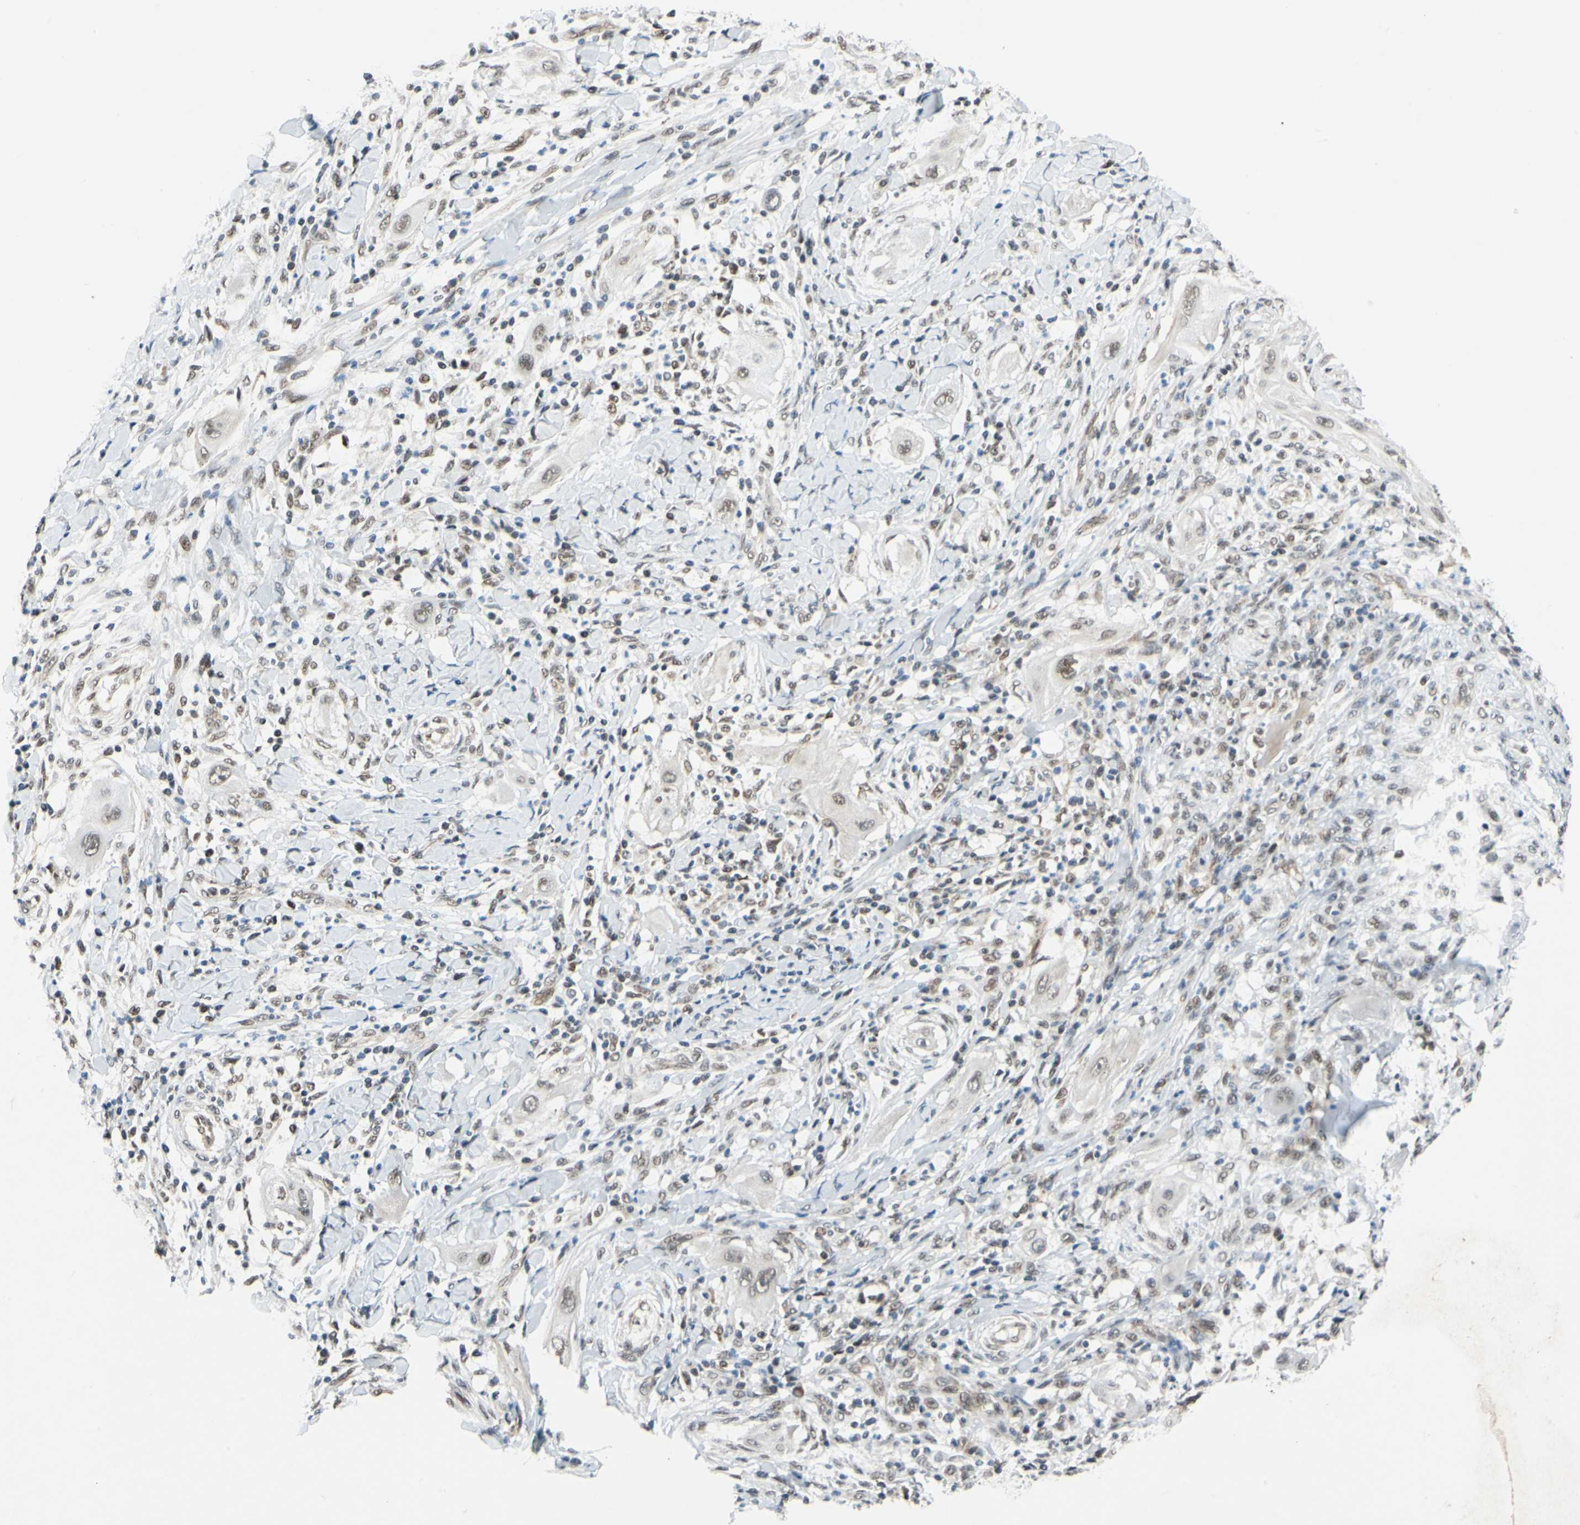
{"staining": {"intensity": "weak", "quantity": "25%-75%", "location": "nuclear"}, "tissue": "lung cancer", "cell_type": "Tumor cells", "image_type": "cancer", "snomed": [{"axis": "morphology", "description": "Squamous cell carcinoma, NOS"}, {"axis": "topography", "description": "Lung"}], "caption": "The image reveals staining of lung cancer (squamous cell carcinoma), revealing weak nuclear protein expression (brown color) within tumor cells.", "gene": "POGZ", "patient": {"sex": "female", "age": 47}}